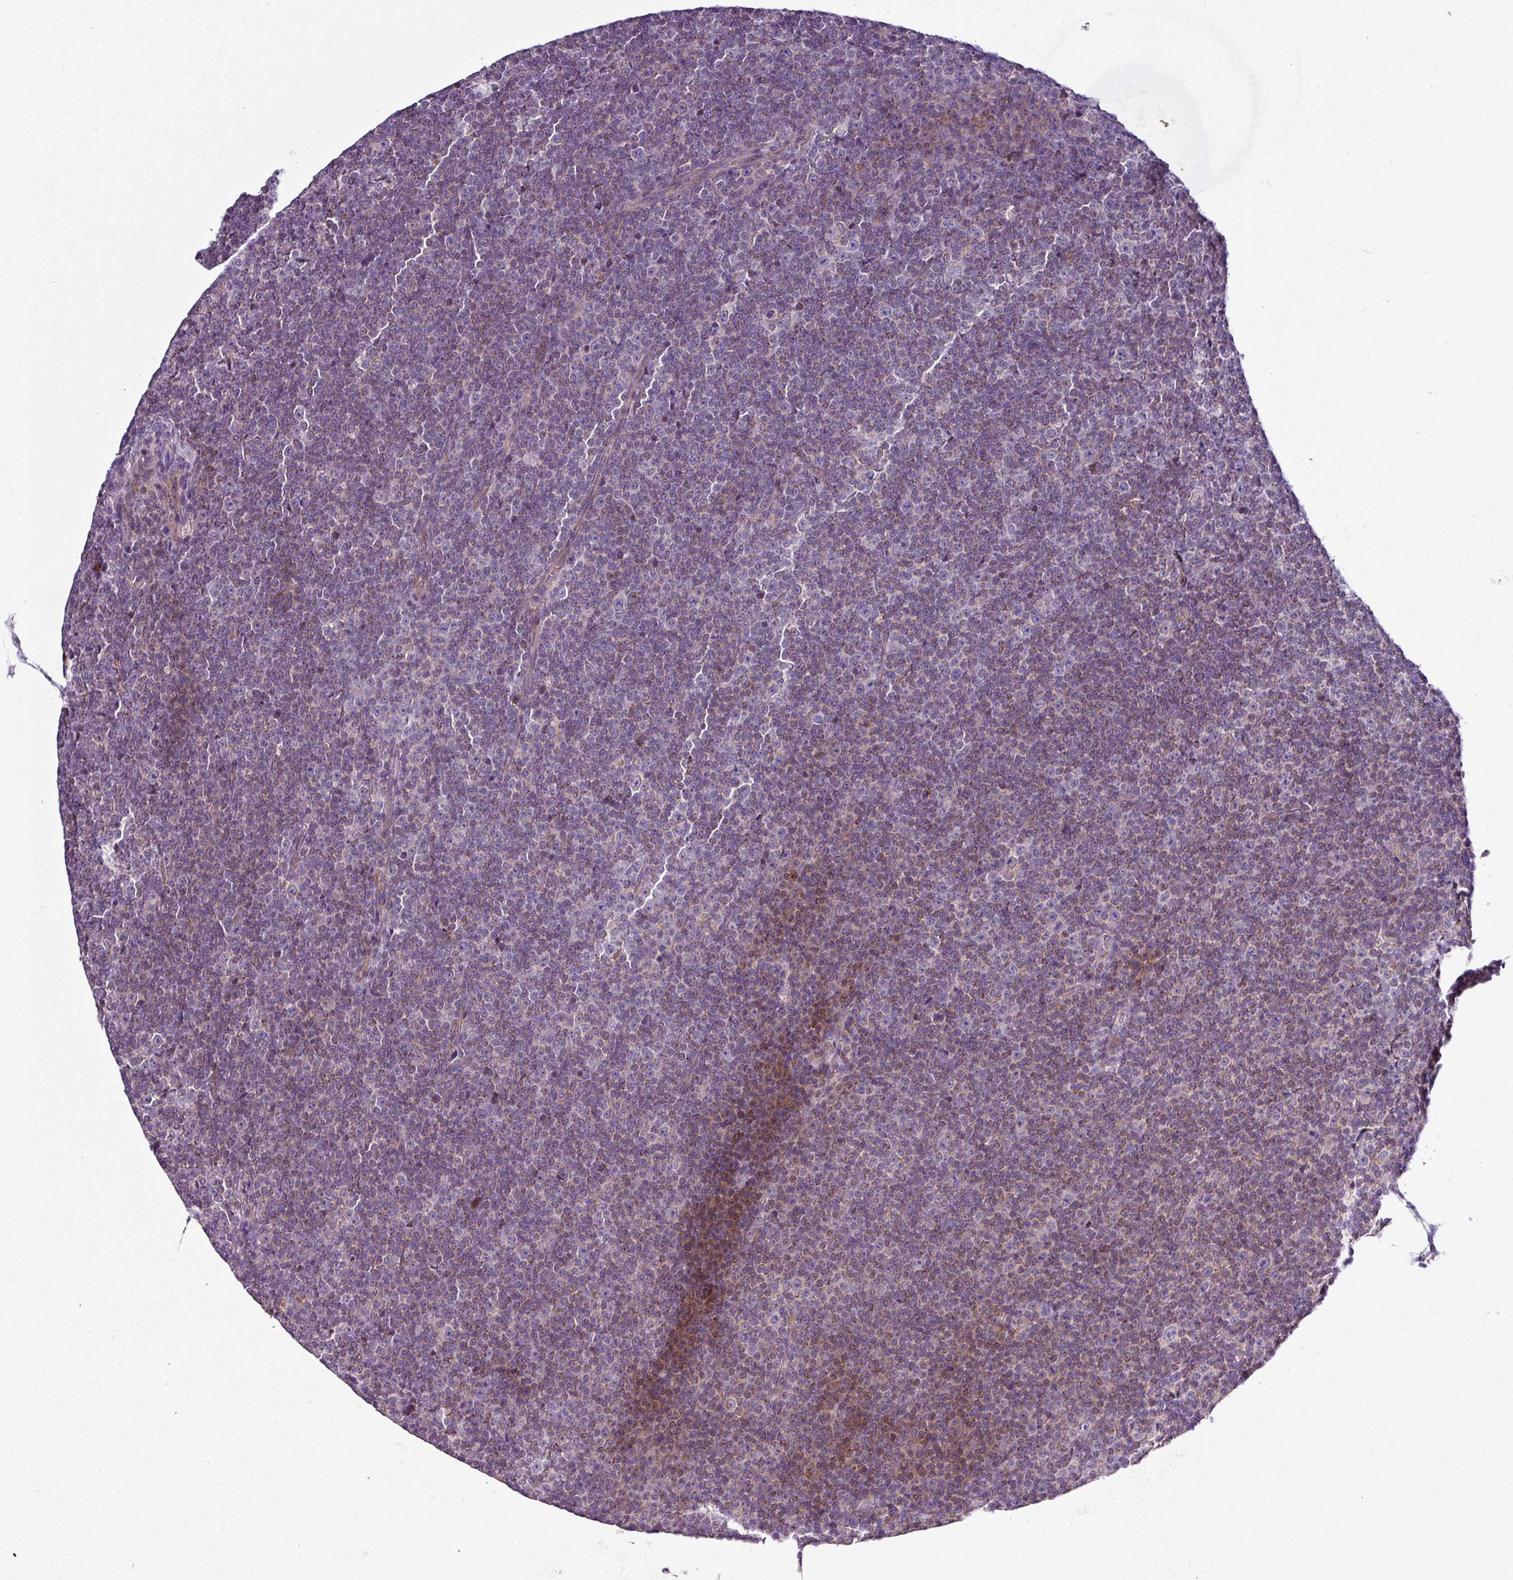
{"staining": {"intensity": "moderate", "quantity": "25%-75%", "location": "cytoplasmic/membranous"}, "tissue": "lymphoma", "cell_type": "Tumor cells", "image_type": "cancer", "snomed": [{"axis": "morphology", "description": "Malignant lymphoma, non-Hodgkin's type, Low grade"}, {"axis": "topography", "description": "Lymph node"}], "caption": "IHC (DAB (3,3'-diaminobenzidine)) staining of human low-grade malignant lymphoma, non-Hodgkin's type reveals moderate cytoplasmic/membranous protein expression in about 25%-75% of tumor cells. (IHC, brightfield microscopy, high magnification).", "gene": "GAN", "patient": {"sex": "female", "age": 67}}